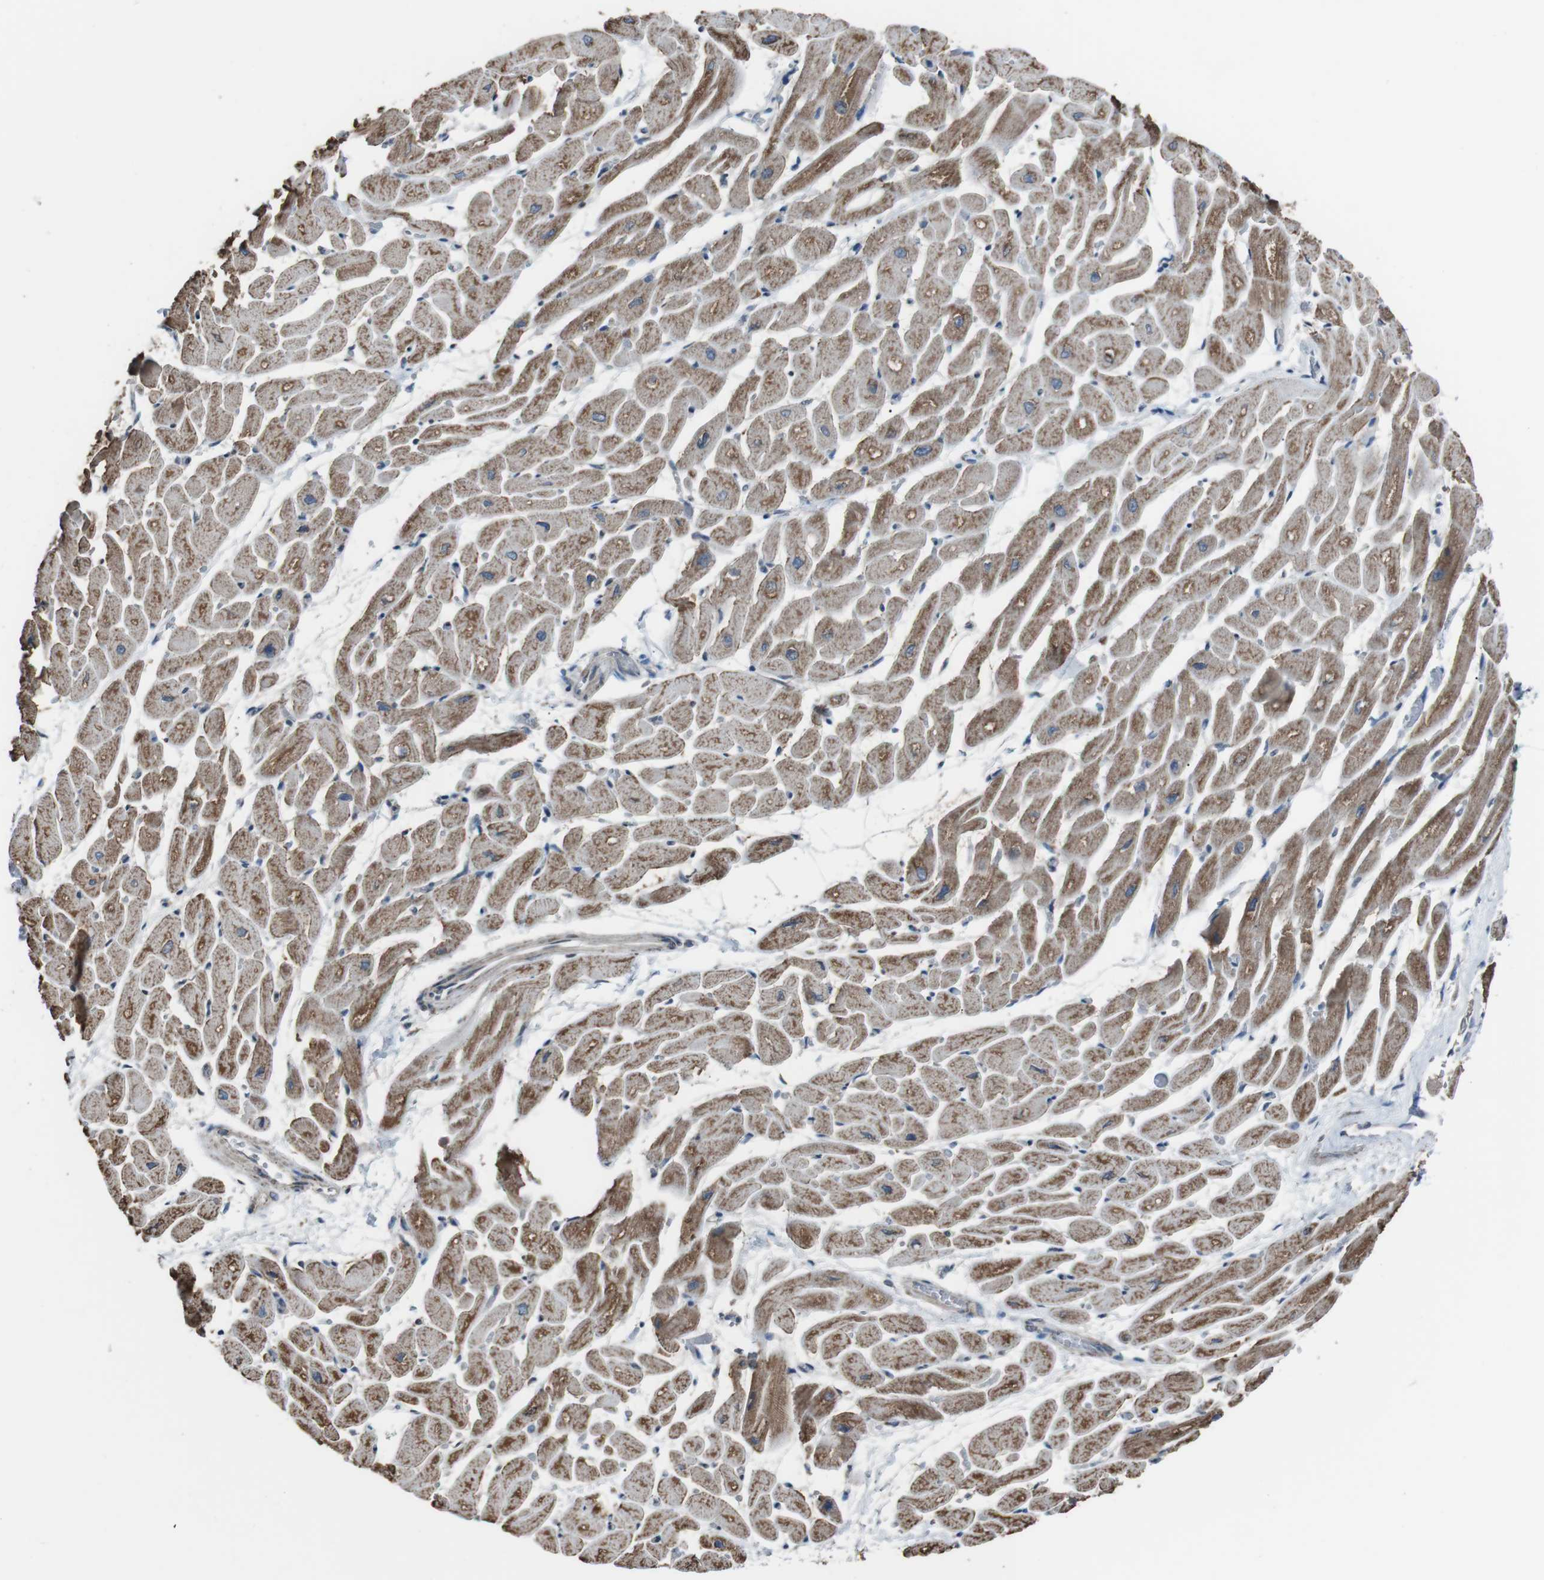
{"staining": {"intensity": "moderate", "quantity": ">75%", "location": "cytoplasmic/membranous"}, "tissue": "heart muscle", "cell_type": "Cardiomyocytes", "image_type": "normal", "snomed": [{"axis": "morphology", "description": "Normal tissue, NOS"}, {"axis": "topography", "description": "Heart"}], "caption": "The immunohistochemical stain highlights moderate cytoplasmic/membranous positivity in cardiomyocytes of benign heart muscle. (DAB (3,3'-diaminobenzidine) = brown stain, brightfield microscopy at high magnification).", "gene": "CISD2", "patient": {"sex": "male", "age": 45}}